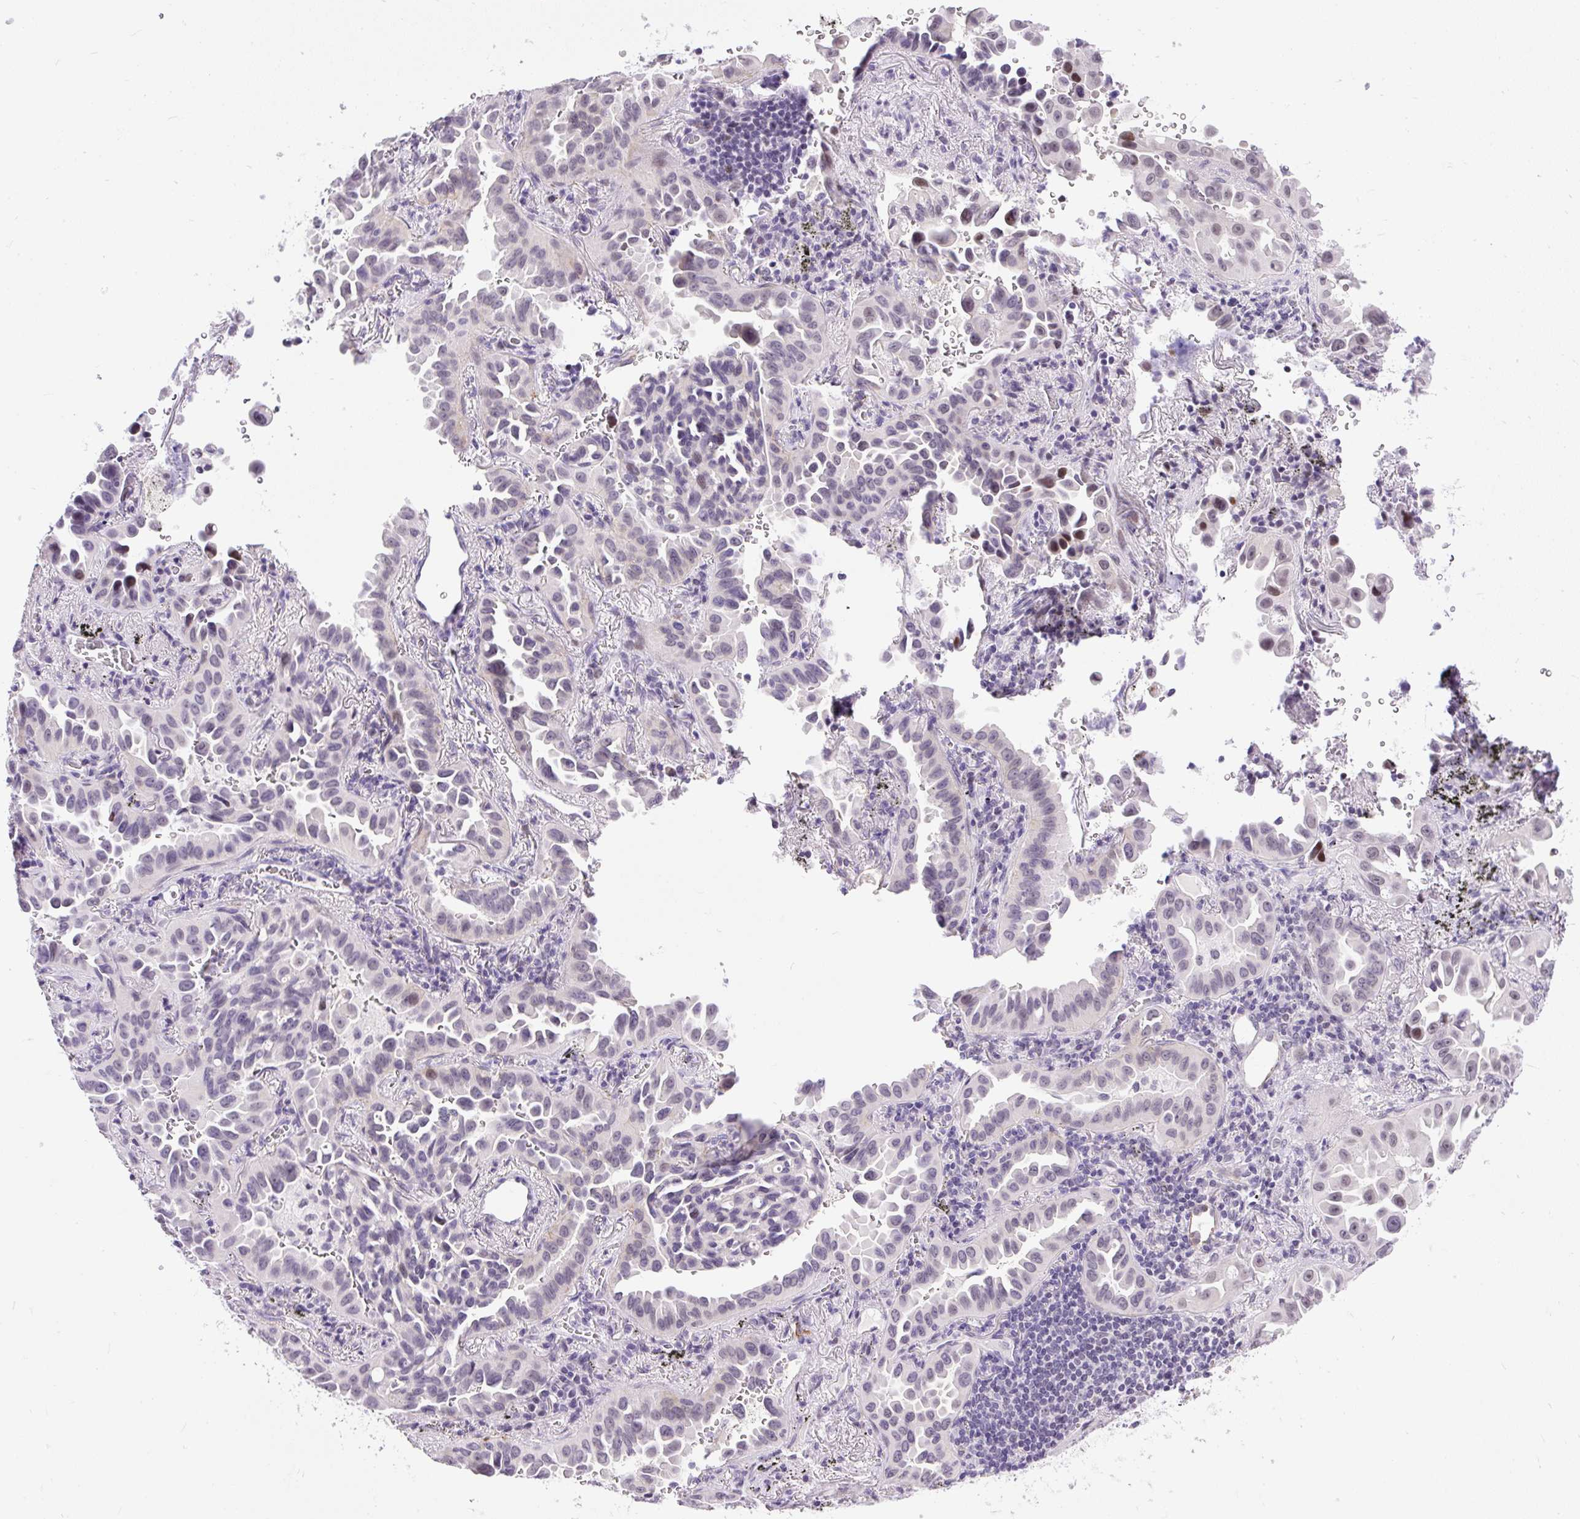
{"staining": {"intensity": "weak", "quantity": "<25%", "location": "nuclear"}, "tissue": "lung cancer", "cell_type": "Tumor cells", "image_type": "cancer", "snomed": [{"axis": "morphology", "description": "Adenocarcinoma, NOS"}, {"axis": "topography", "description": "Lung"}], "caption": "An IHC photomicrograph of adenocarcinoma (lung) is shown. There is no staining in tumor cells of adenocarcinoma (lung).", "gene": "WNT10B", "patient": {"sex": "male", "age": 68}}